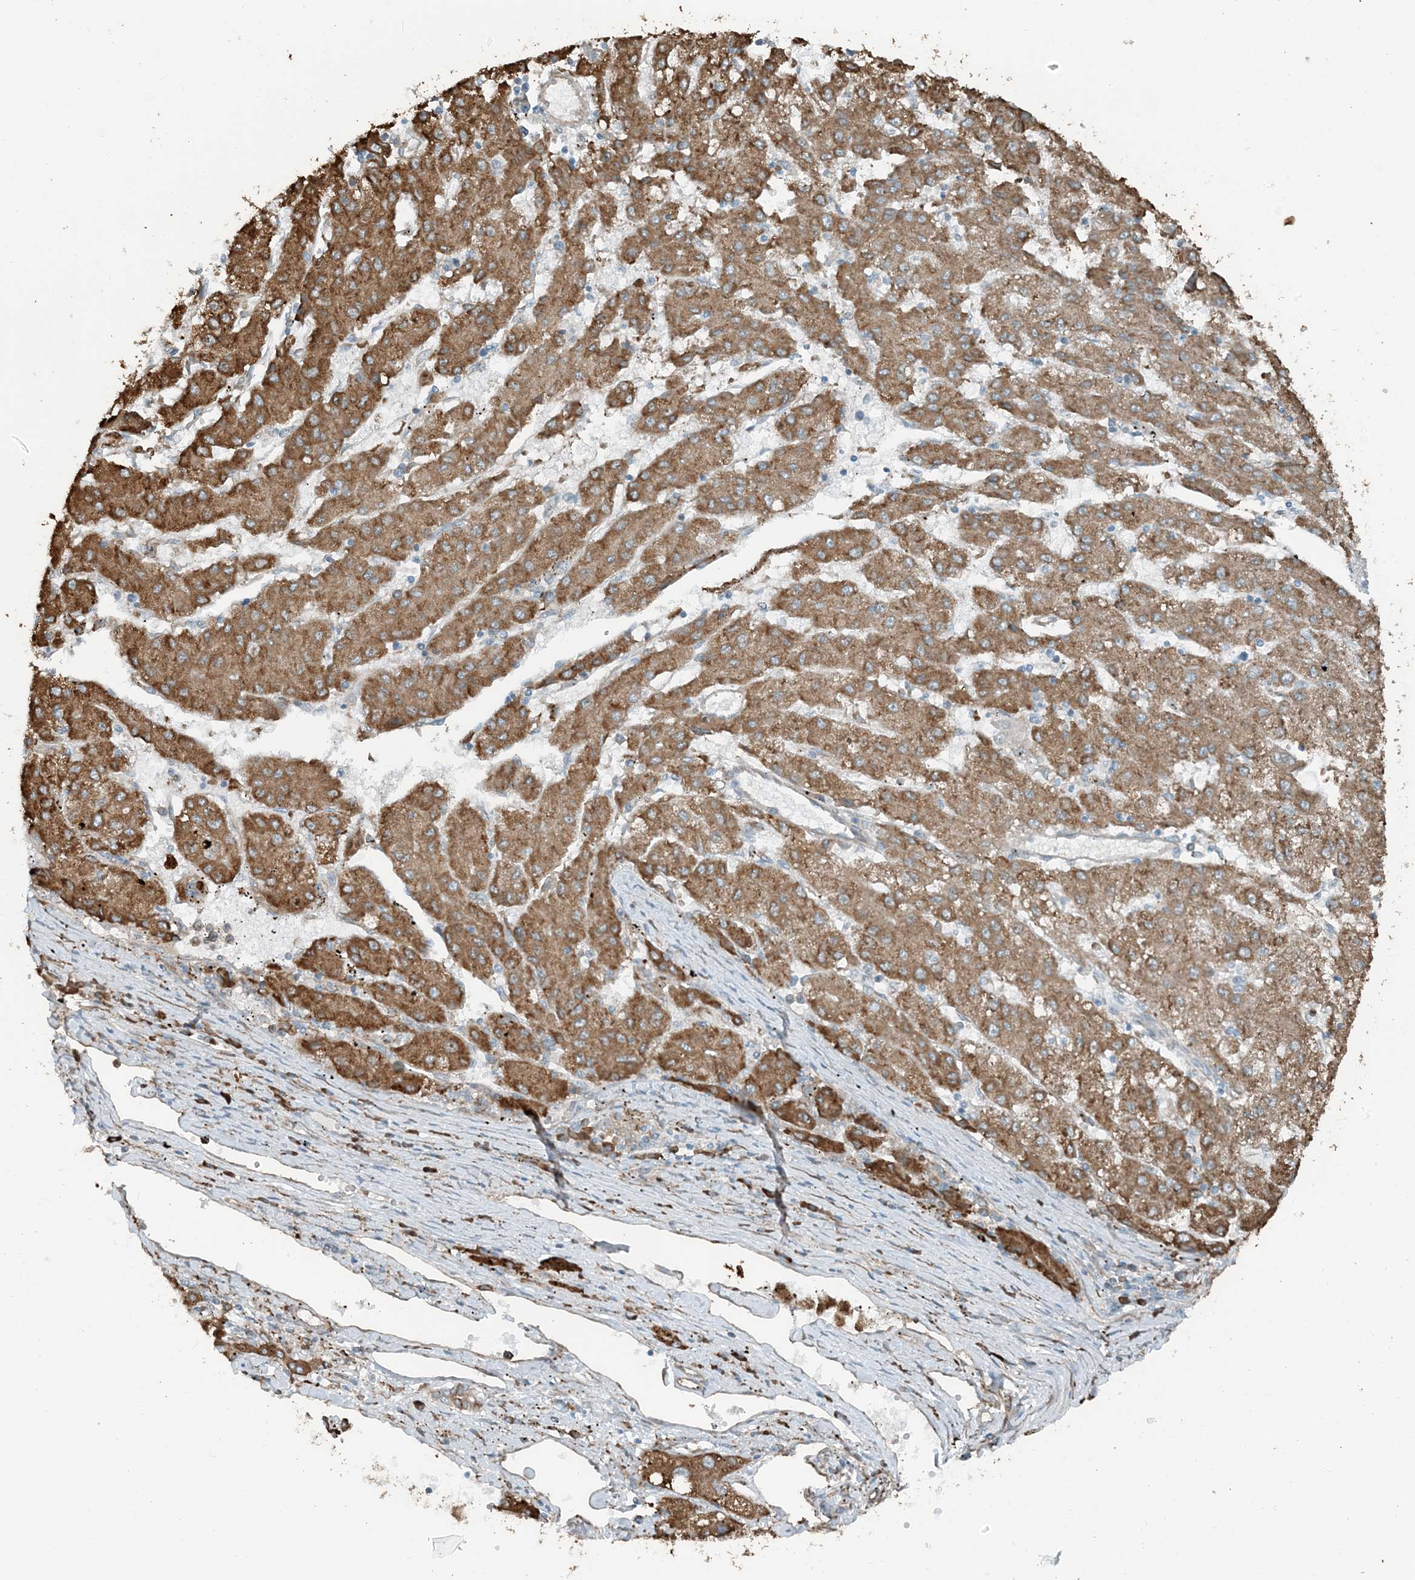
{"staining": {"intensity": "moderate", "quantity": ">75%", "location": "cytoplasmic/membranous"}, "tissue": "liver cancer", "cell_type": "Tumor cells", "image_type": "cancer", "snomed": [{"axis": "morphology", "description": "Carcinoma, Hepatocellular, NOS"}, {"axis": "topography", "description": "Liver"}], "caption": "High-magnification brightfield microscopy of liver cancer (hepatocellular carcinoma) stained with DAB (brown) and counterstained with hematoxylin (blue). tumor cells exhibit moderate cytoplasmic/membranous positivity is appreciated in approximately>75% of cells.", "gene": "CERKL", "patient": {"sex": "male", "age": 72}}